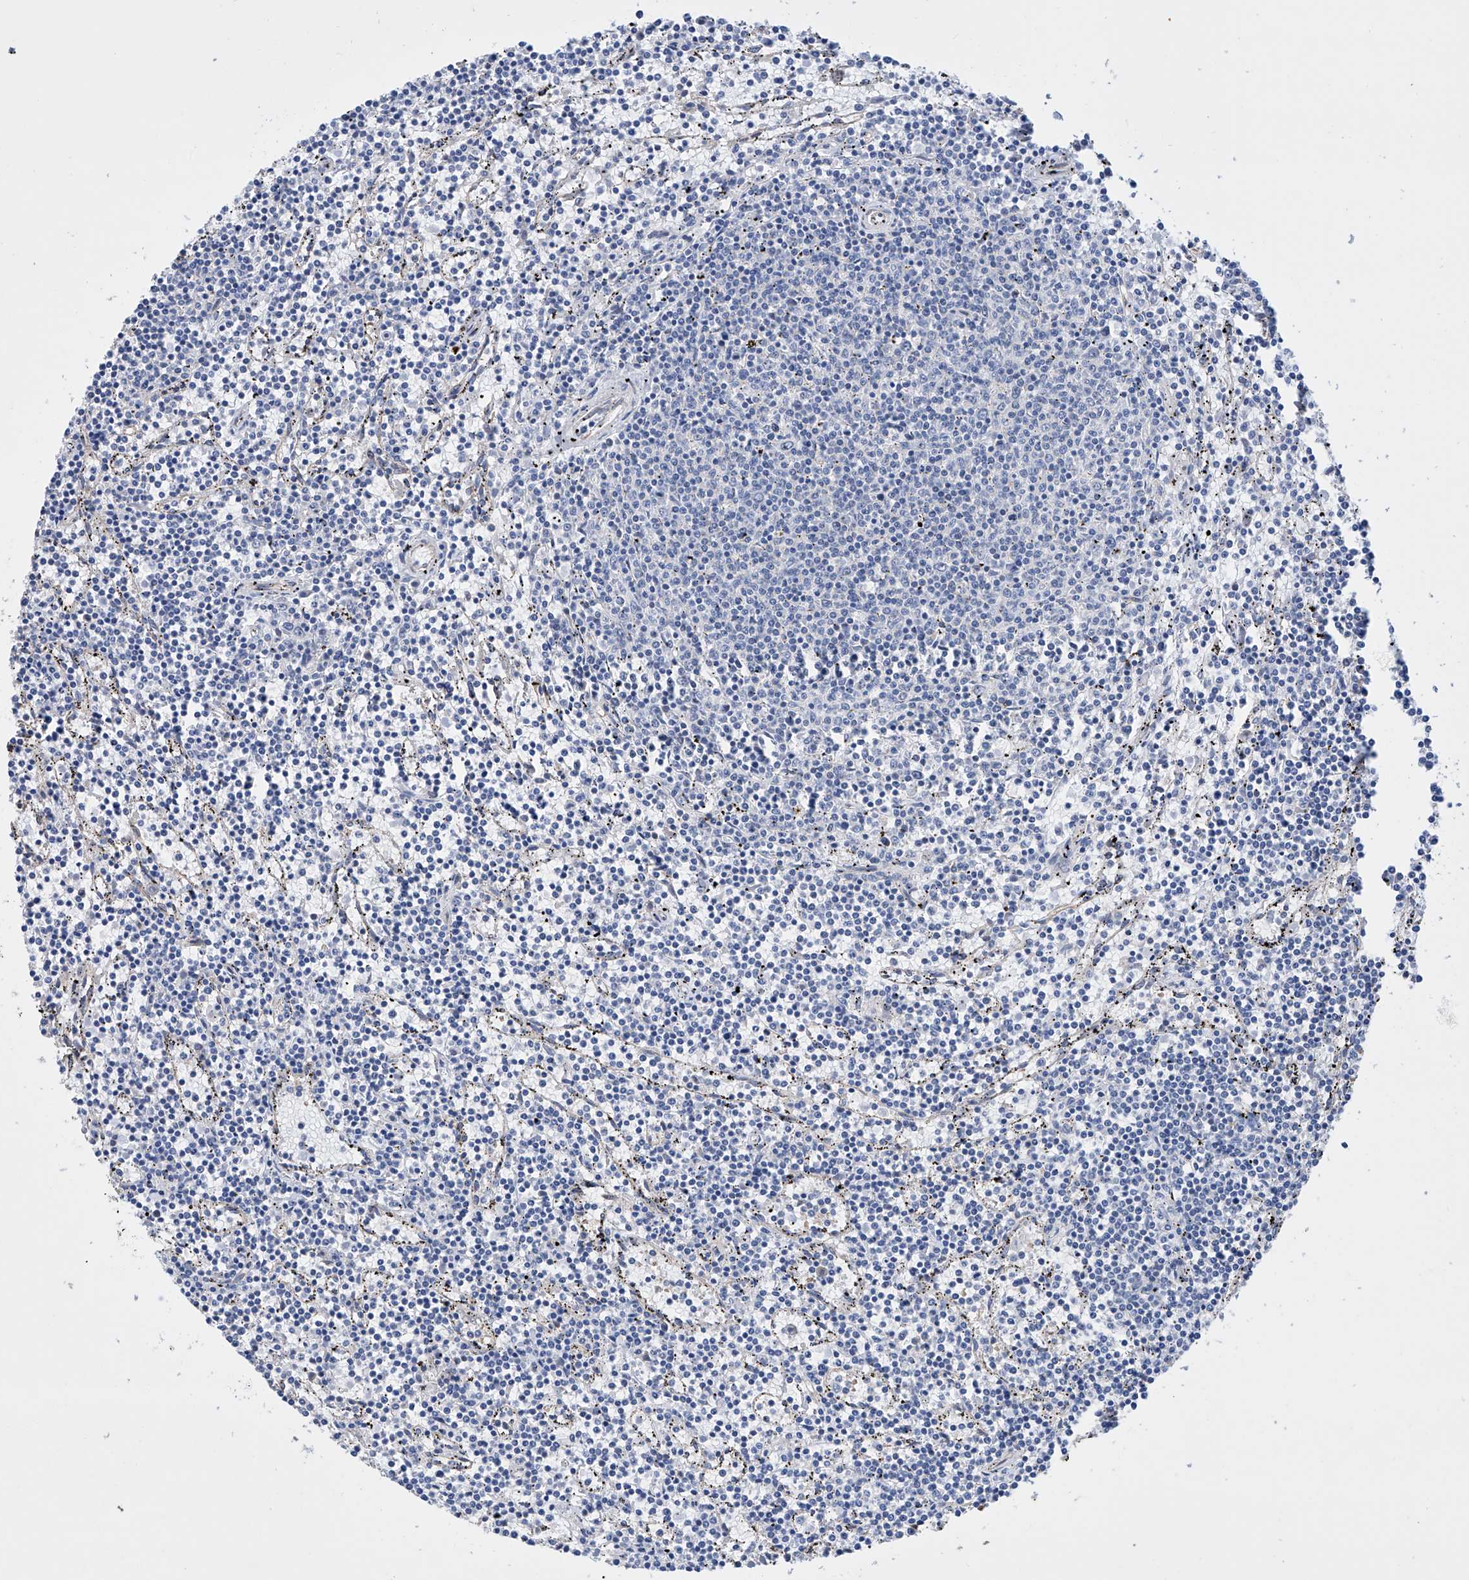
{"staining": {"intensity": "negative", "quantity": "none", "location": "none"}, "tissue": "lymphoma", "cell_type": "Tumor cells", "image_type": "cancer", "snomed": [{"axis": "morphology", "description": "Malignant lymphoma, non-Hodgkin's type, Low grade"}, {"axis": "topography", "description": "Spleen"}], "caption": "Photomicrograph shows no protein positivity in tumor cells of lymphoma tissue. (DAB (3,3'-diaminobenzidine) IHC with hematoxylin counter stain).", "gene": "AFG1L", "patient": {"sex": "female", "age": 50}}